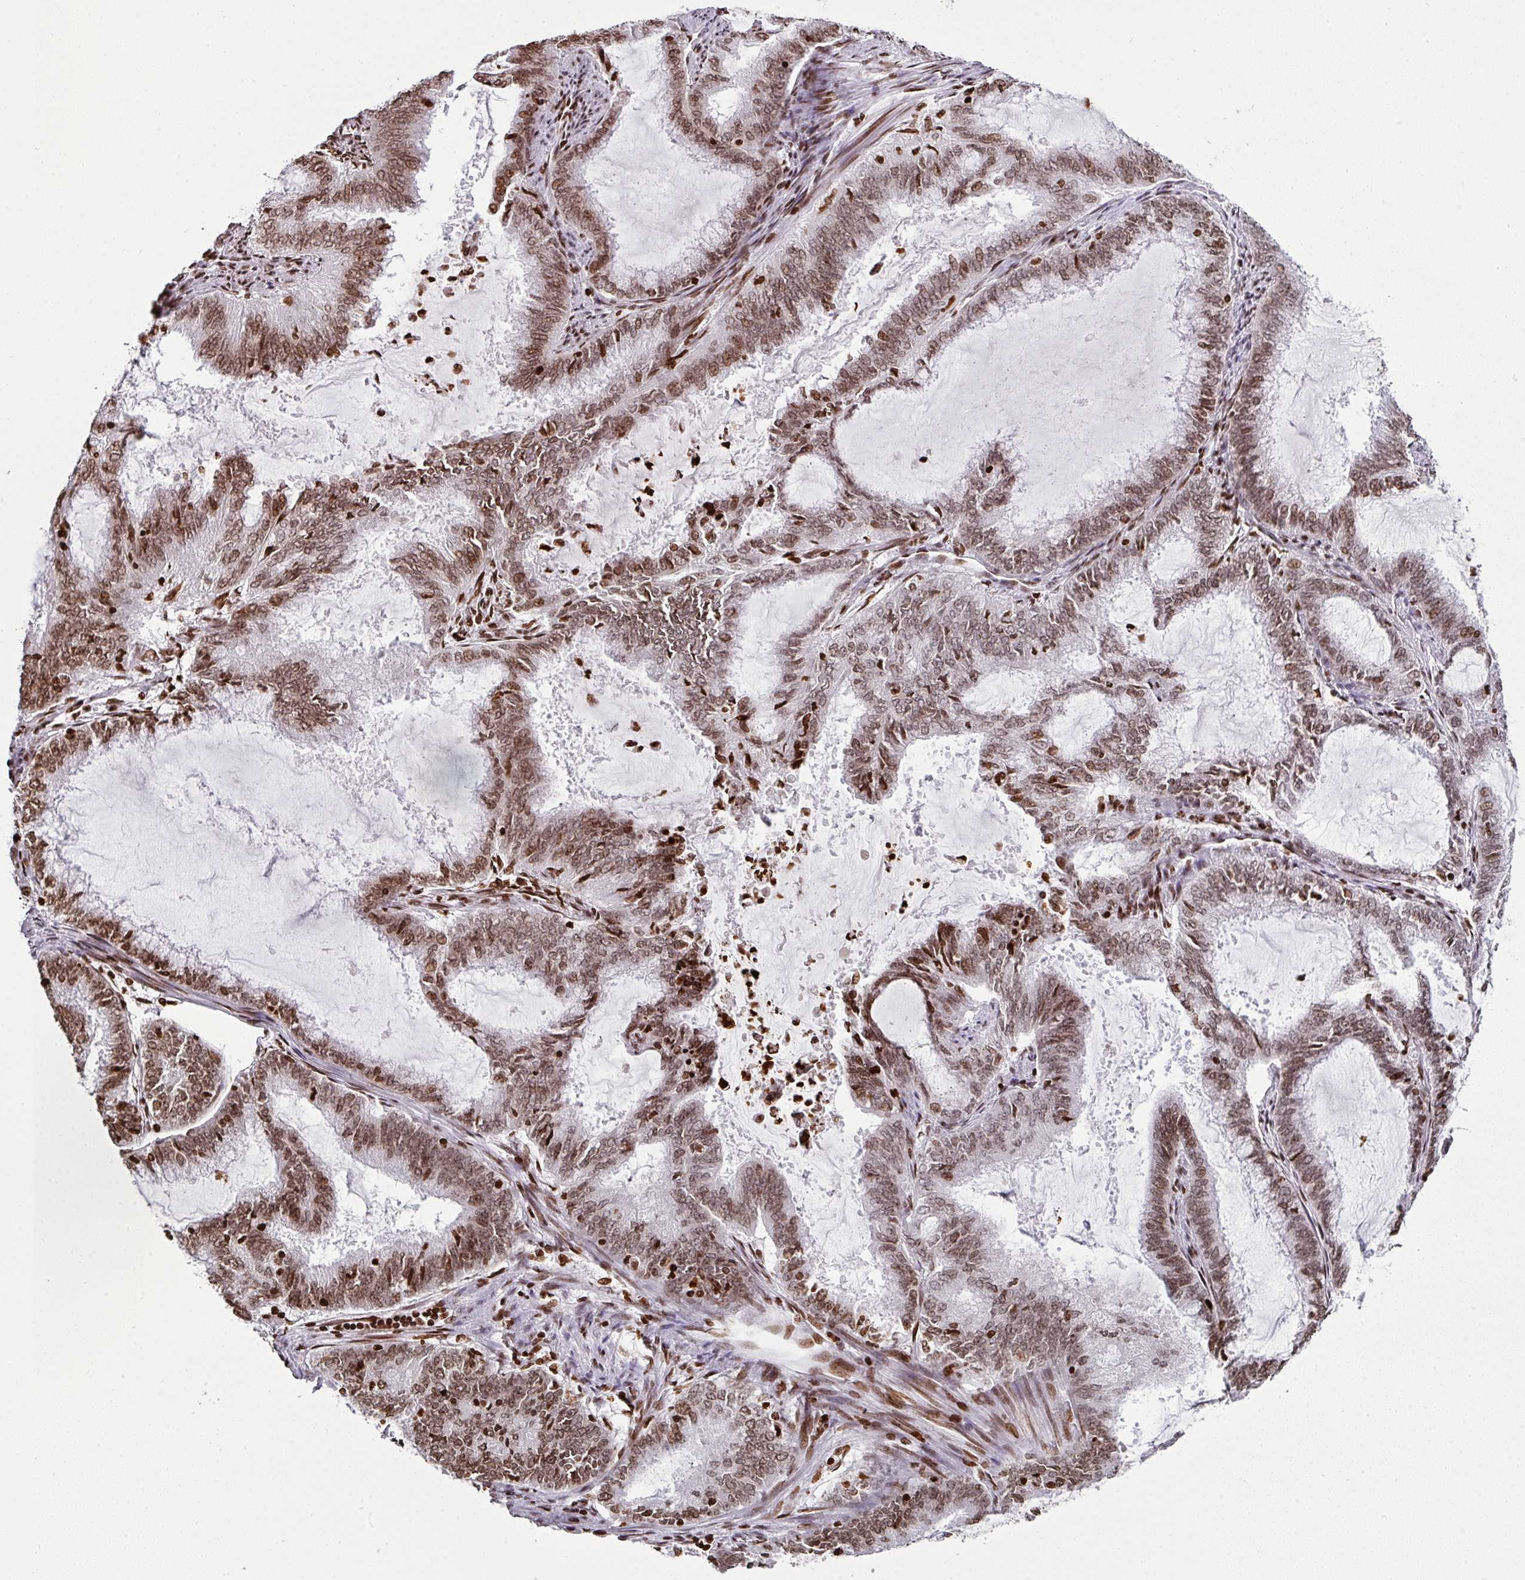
{"staining": {"intensity": "moderate", "quantity": ">75%", "location": "nuclear"}, "tissue": "endometrial cancer", "cell_type": "Tumor cells", "image_type": "cancer", "snomed": [{"axis": "morphology", "description": "Adenocarcinoma, NOS"}, {"axis": "topography", "description": "Endometrium"}], "caption": "Adenocarcinoma (endometrial) stained for a protein (brown) shows moderate nuclear positive staining in about >75% of tumor cells.", "gene": "RASL11A", "patient": {"sex": "female", "age": 51}}